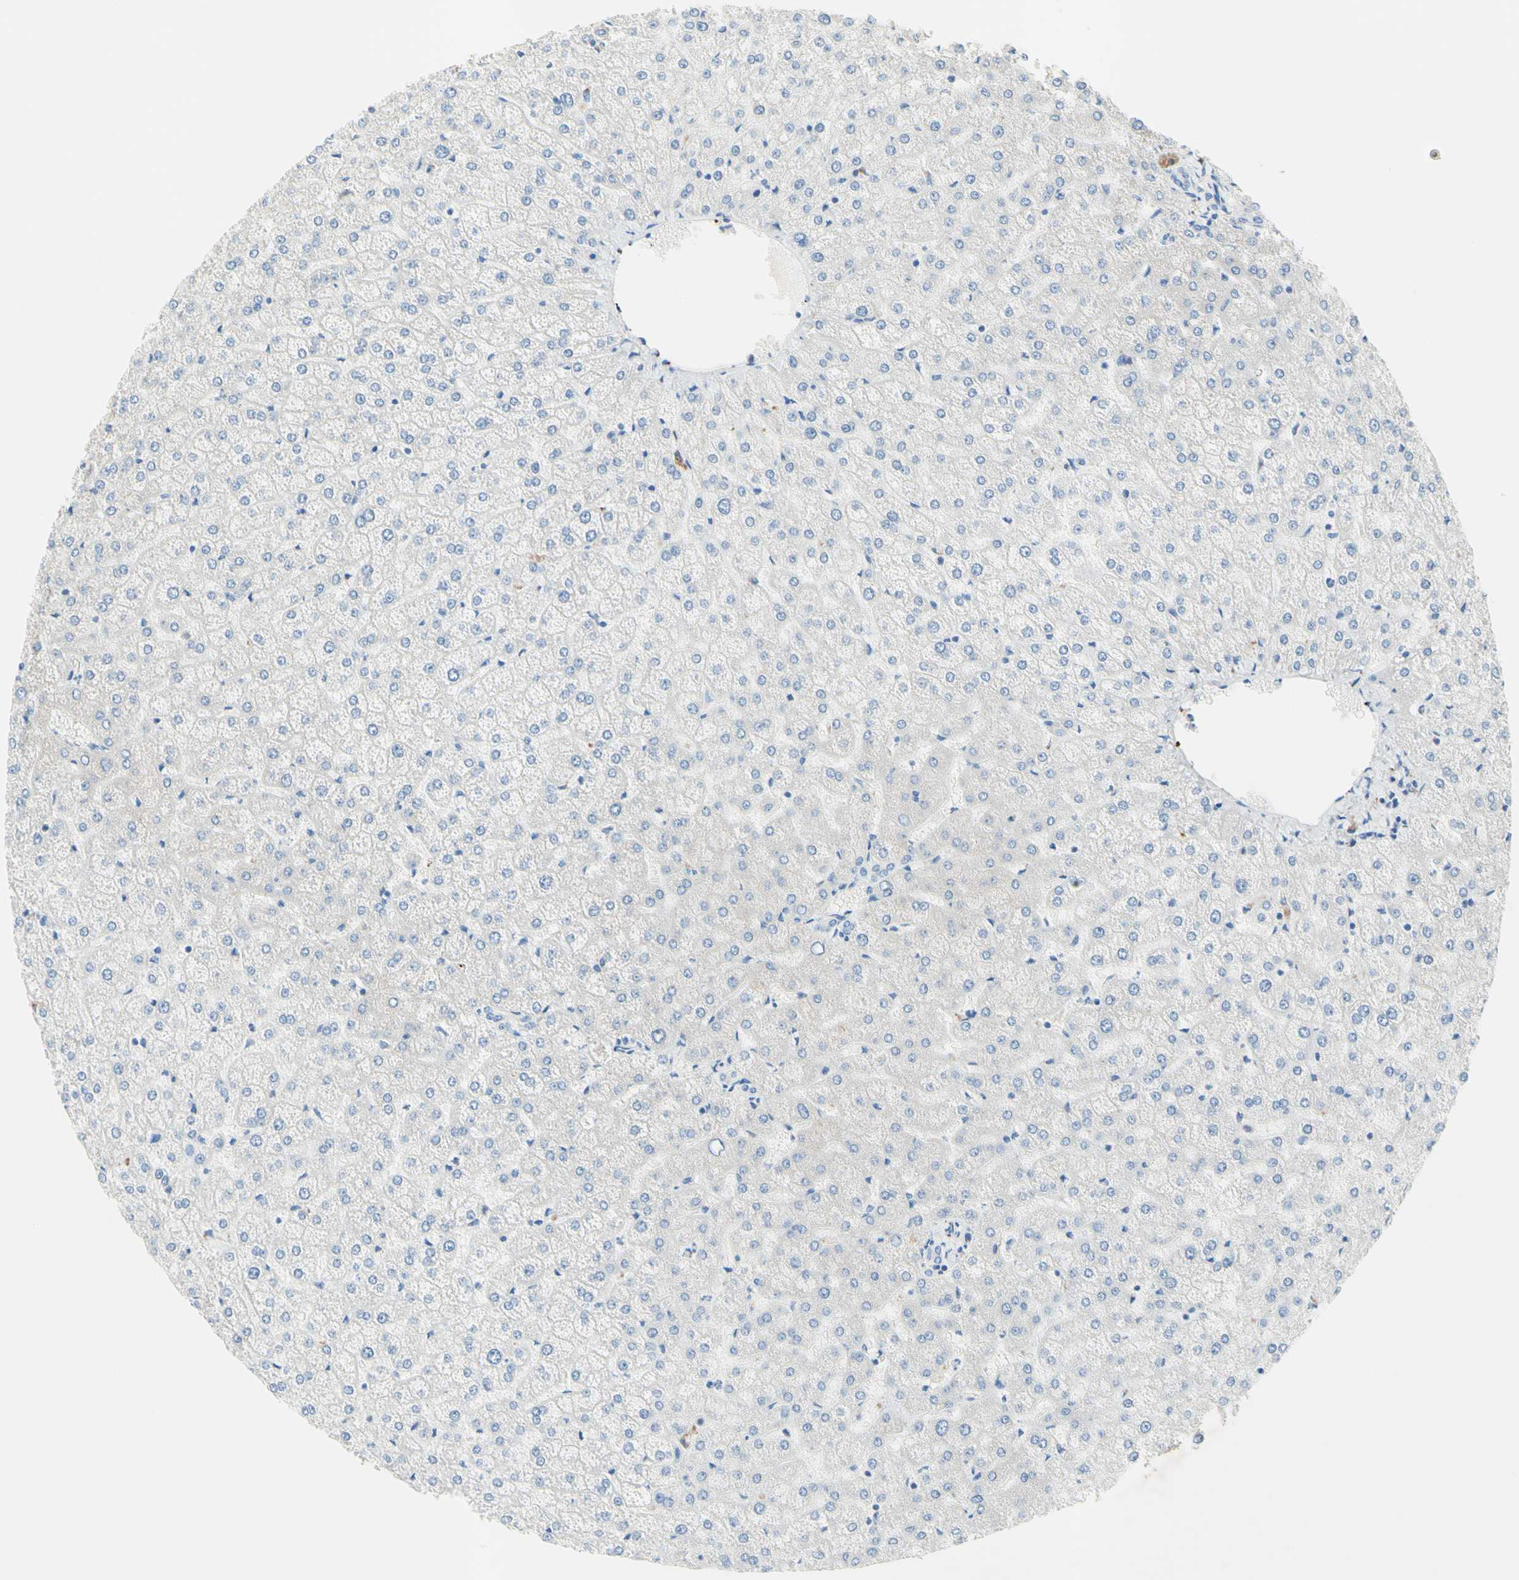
{"staining": {"intensity": "negative", "quantity": "none", "location": "none"}, "tissue": "liver", "cell_type": "Cholangiocytes", "image_type": "normal", "snomed": [{"axis": "morphology", "description": "Normal tissue, NOS"}, {"axis": "topography", "description": "Liver"}], "caption": "The immunohistochemistry (IHC) histopathology image has no significant expression in cholangiocytes of liver.", "gene": "MFF", "patient": {"sex": "female", "age": 32}}